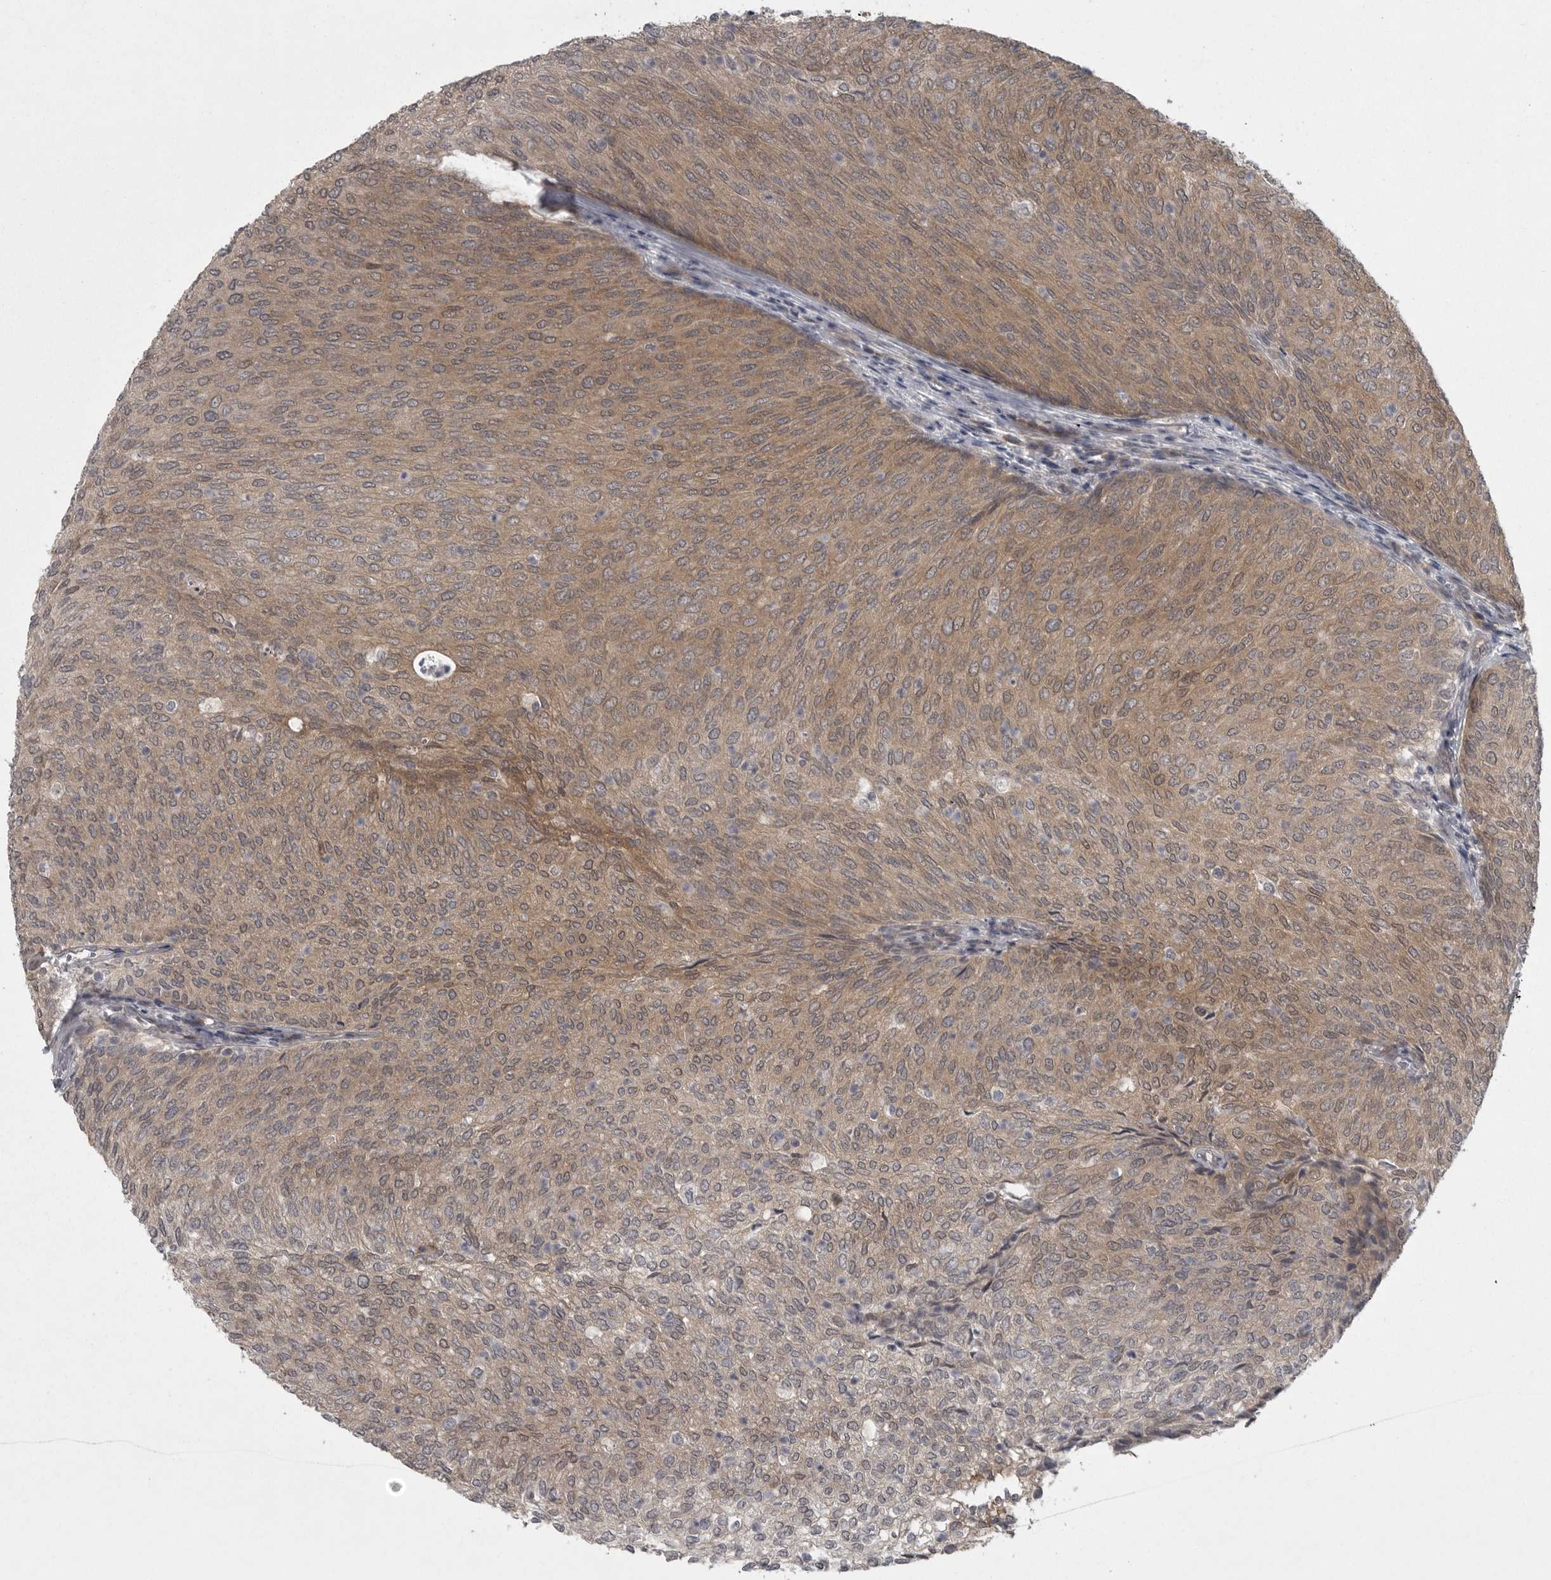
{"staining": {"intensity": "moderate", "quantity": "25%-75%", "location": "cytoplasmic/membranous"}, "tissue": "urothelial cancer", "cell_type": "Tumor cells", "image_type": "cancer", "snomed": [{"axis": "morphology", "description": "Urothelial carcinoma, Low grade"}, {"axis": "topography", "description": "Urinary bladder"}], "caption": "Moderate cytoplasmic/membranous staining is present in about 25%-75% of tumor cells in urothelial carcinoma (low-grade).", "gene": "PHF13", "patient": {"sex": "female", "age": 79}}